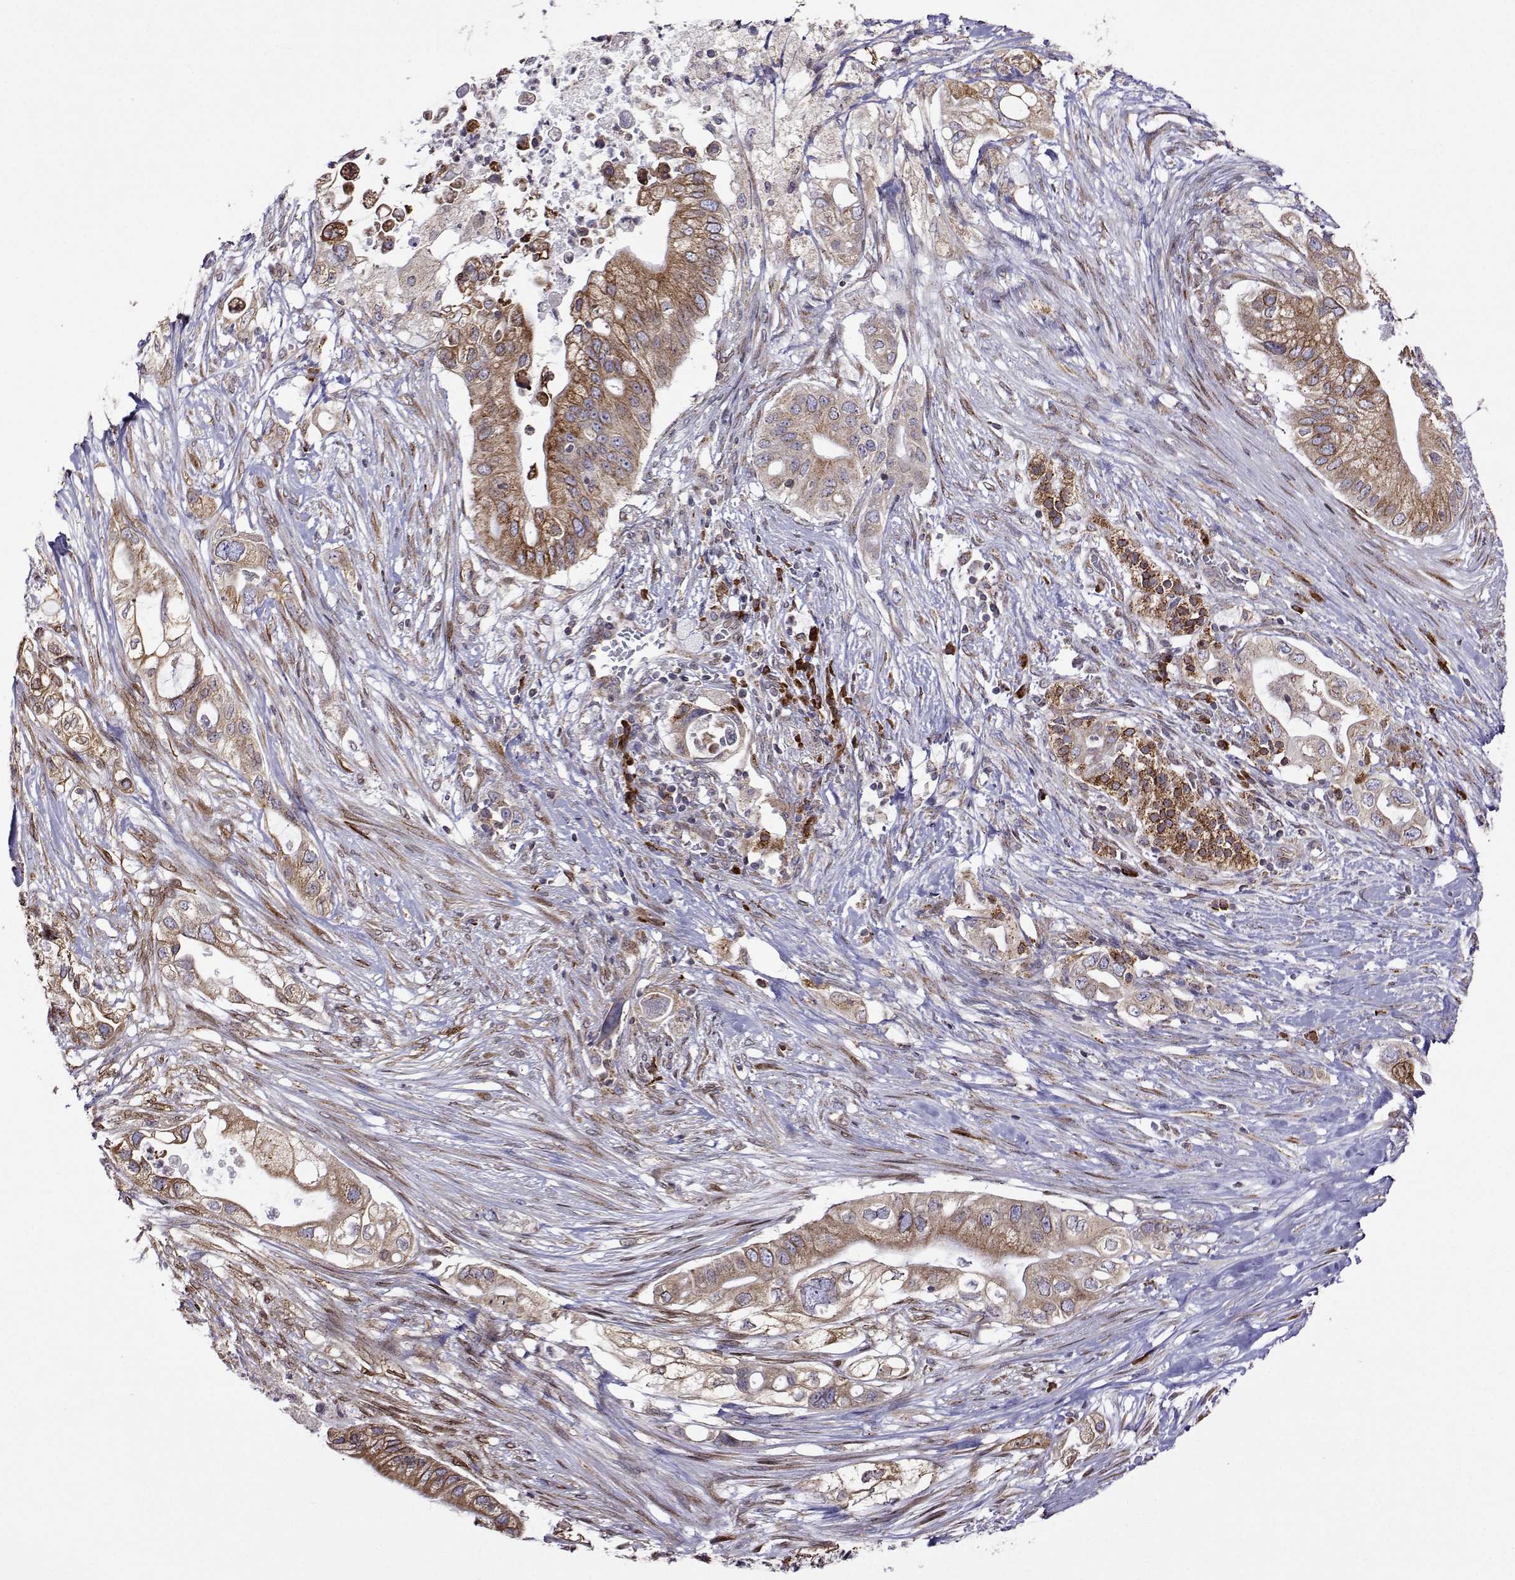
{"staining": {"intensity": "moderate", "quantity": ">75%", "location": "cytoplasmic/membranous"}, "tissue": "pancreatic cancer", "cell_type": "Tumor cells", "image_type": "cancer", "snomed": [{"axis": "morphology", "description": "Adenocarcinoma, NOS"}, {"axis": "topography", "description": "Pancreas"}], "caption": "Pancreatic cancer was stained to show a protein in brown. There is medium levels of moderate cytoplasmic/membranous staining in about >75% of tumor cells. Using DAB (brown) and hematoxylin (blue) stains, captured at high magnification using brightfield microscopy.", "gene": "PGRMC2", "patient": {"sex": "female", "age": 72}}